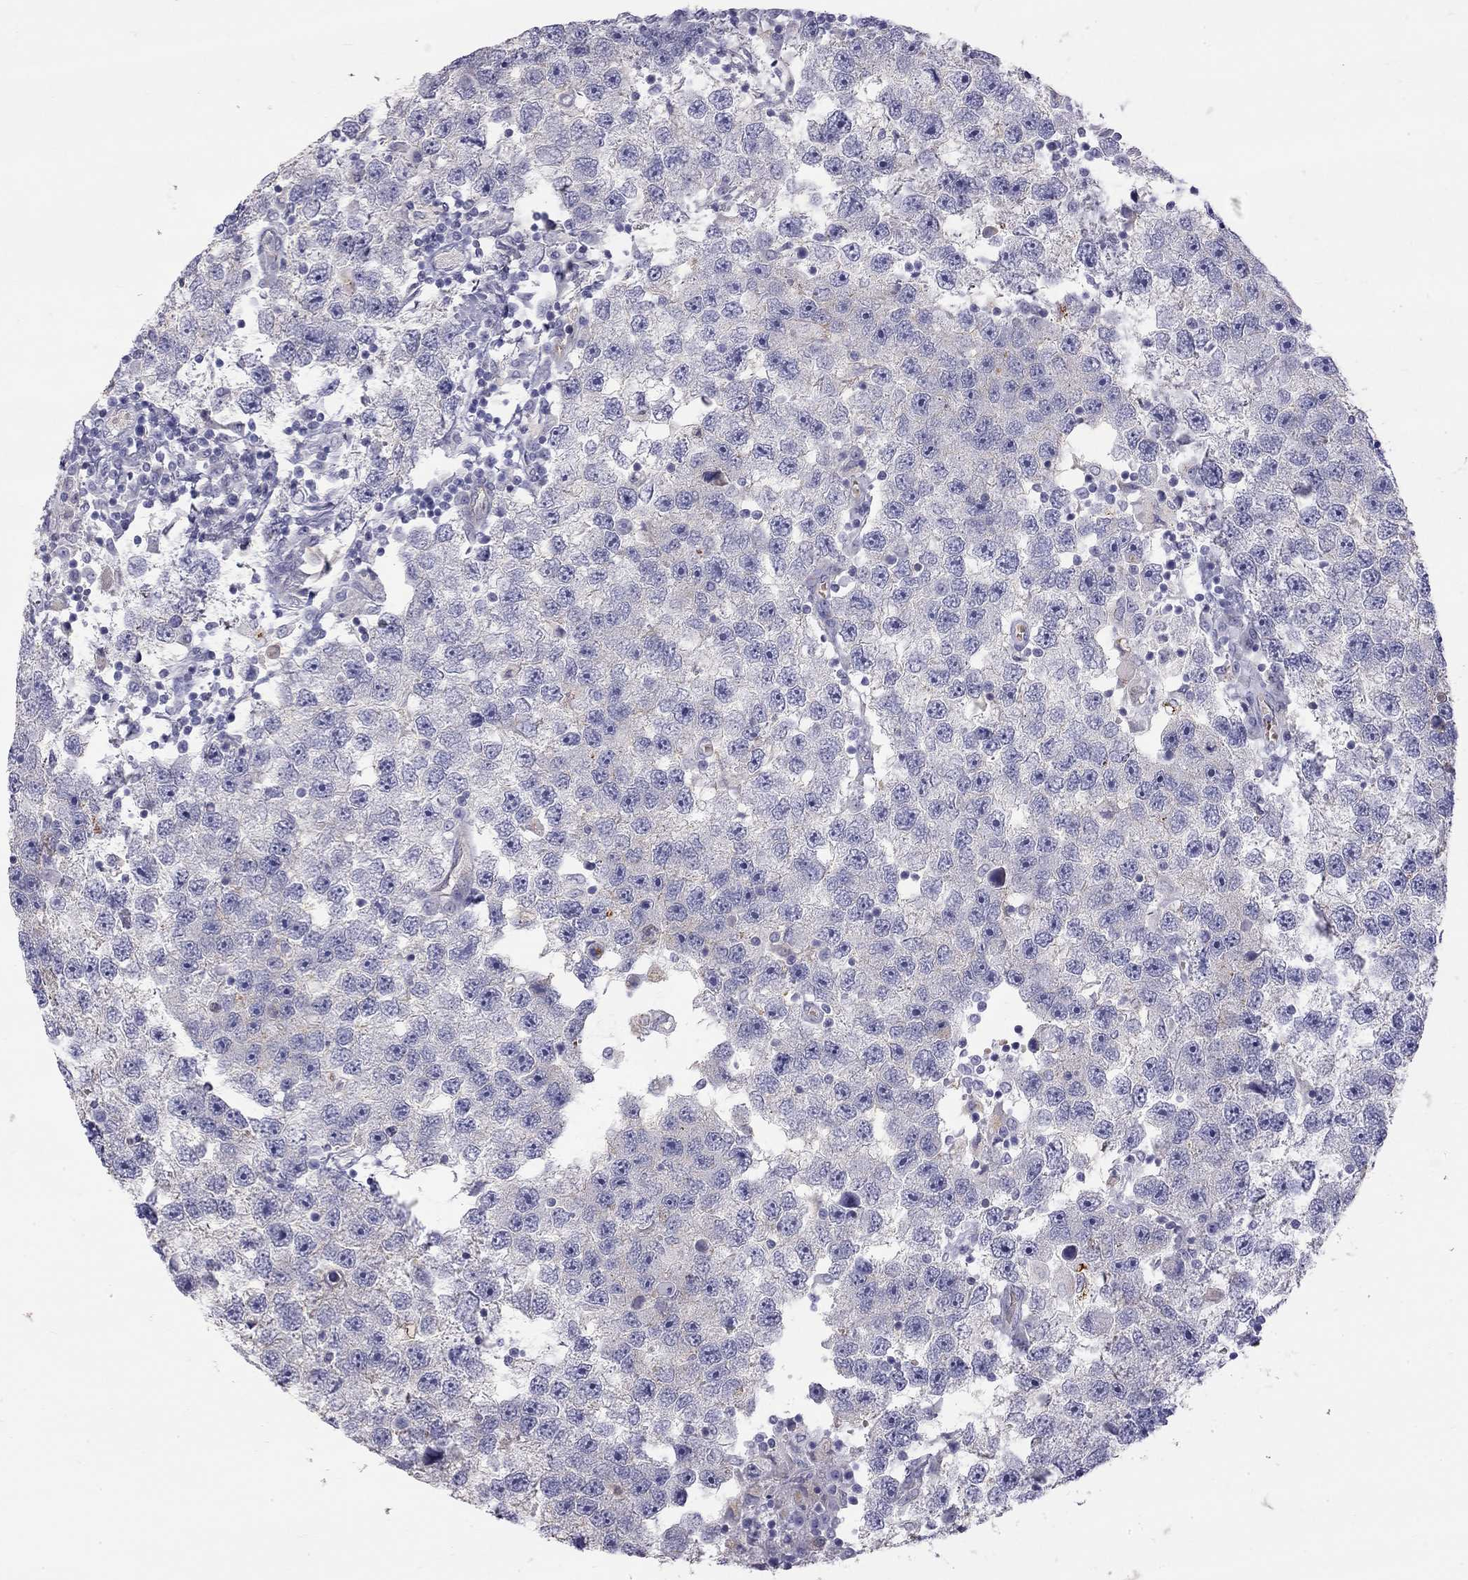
{"staining": {"intensity": "negative", "quantity": "none", "location": "none"}, "tissue": "testis cancer", "cell_type": "Tumor cells", "image_type": "cancer", "snomed": [{"axis": "morphology", "description": "Seminoma, NOS"}, {"axis": "topography", "description": "Testis"}], "caption": "A high-resolution micrograph shows immunohistochemistry (IHC) staining of testis cancer, which demonstrates no significant staining in tumor cells.", "gene": "TDRD6", "patient": {"sex": "male", "age": 26}}